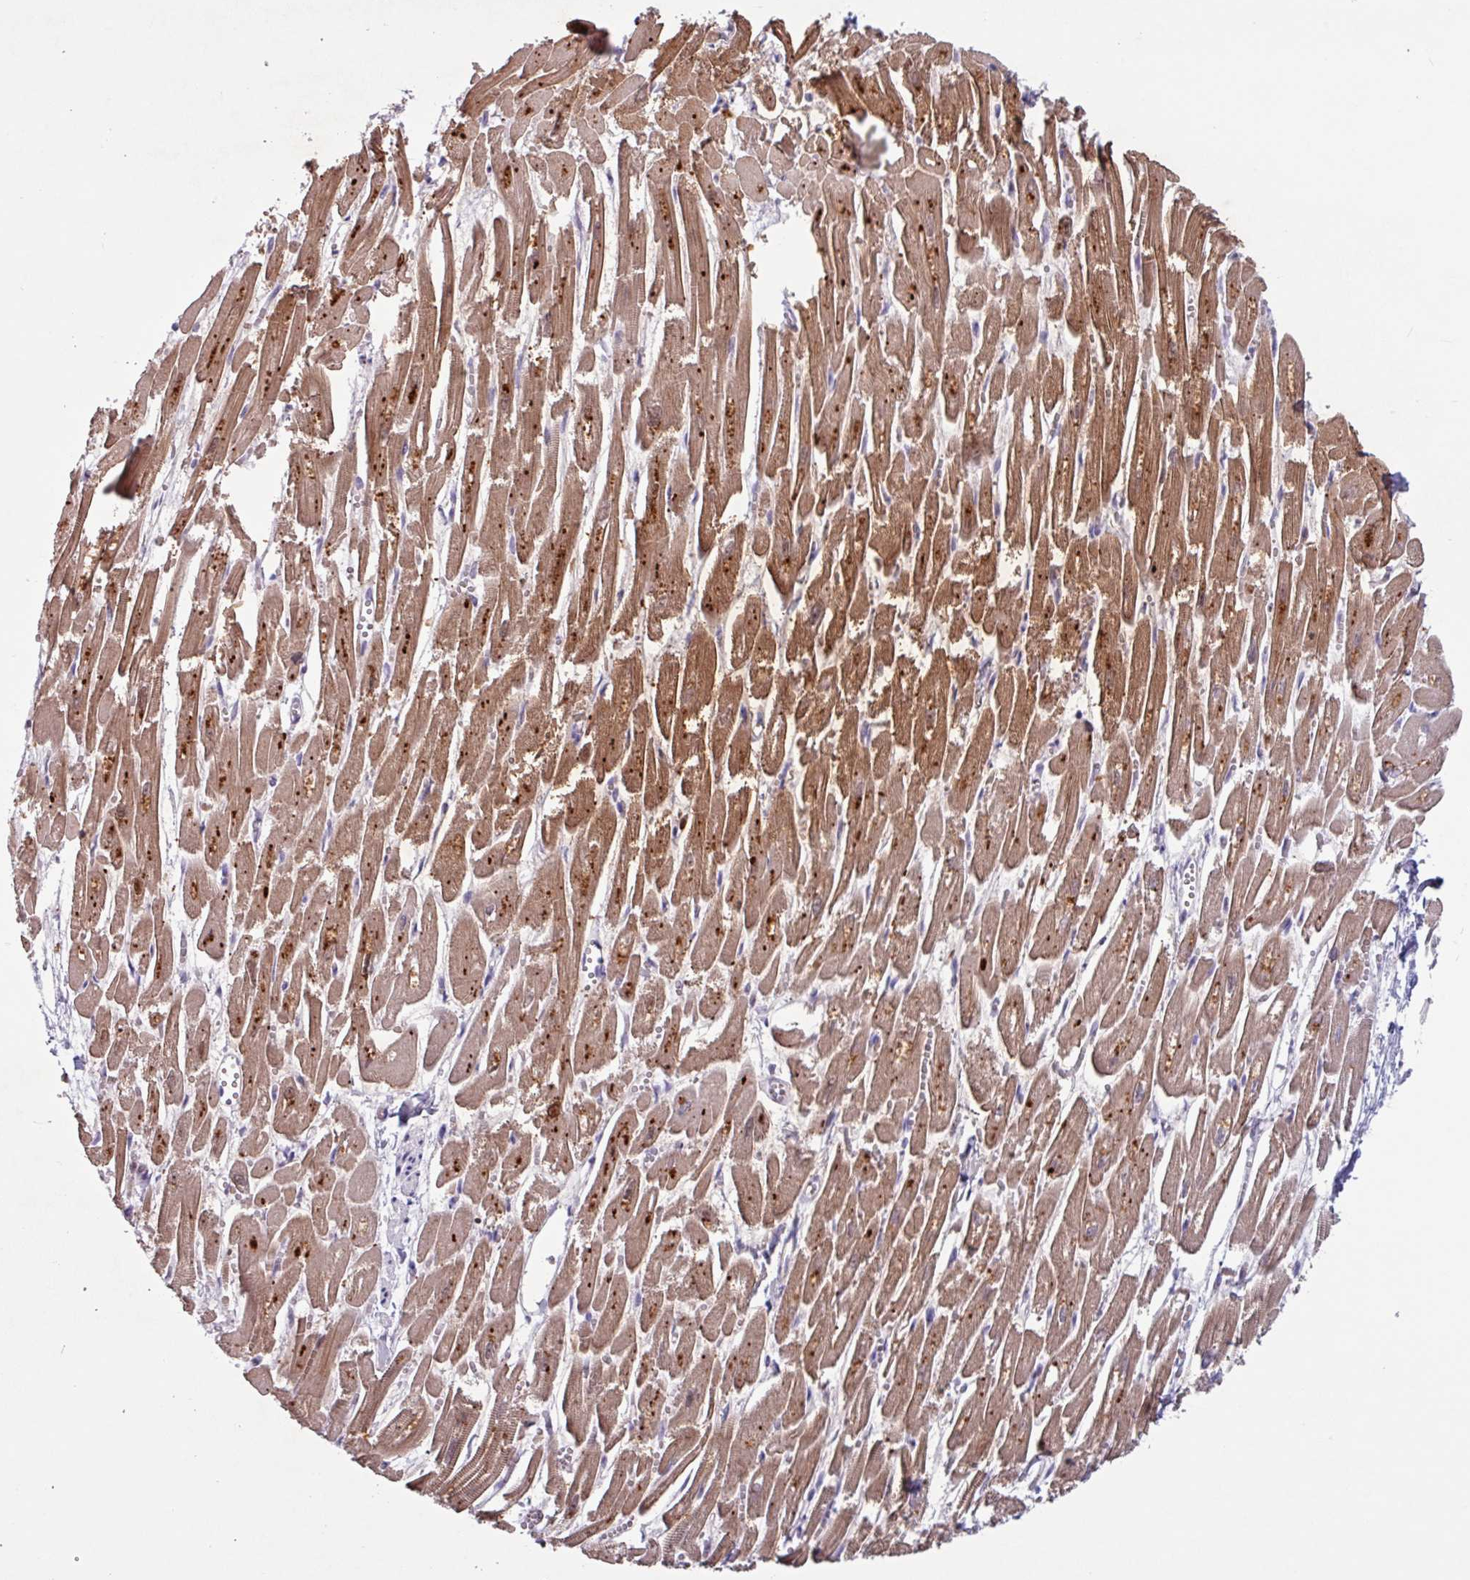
{"staining": {"intensity": "moderate", "quantity": "25%-75%", "location": "cytoplasmic/membranous"}, "tissue": "heart muscle", "cell_type": "Cardiomyocytes", "image_type": "normal", "snomed": [{"axis": "morphology", "description": "Normal tissue, NOS"}, {"axis": "topography", "description": "Heart"}], "caption": "Immunohistochemical staining of normal heart muscle shows 25%-75% levels of moderate cytoplasmic/membranous protein expression in about 25%-75% of cardiomyocytes.", "gene": "SEC61G", "patient": {"sex": "male", "age": 54}}